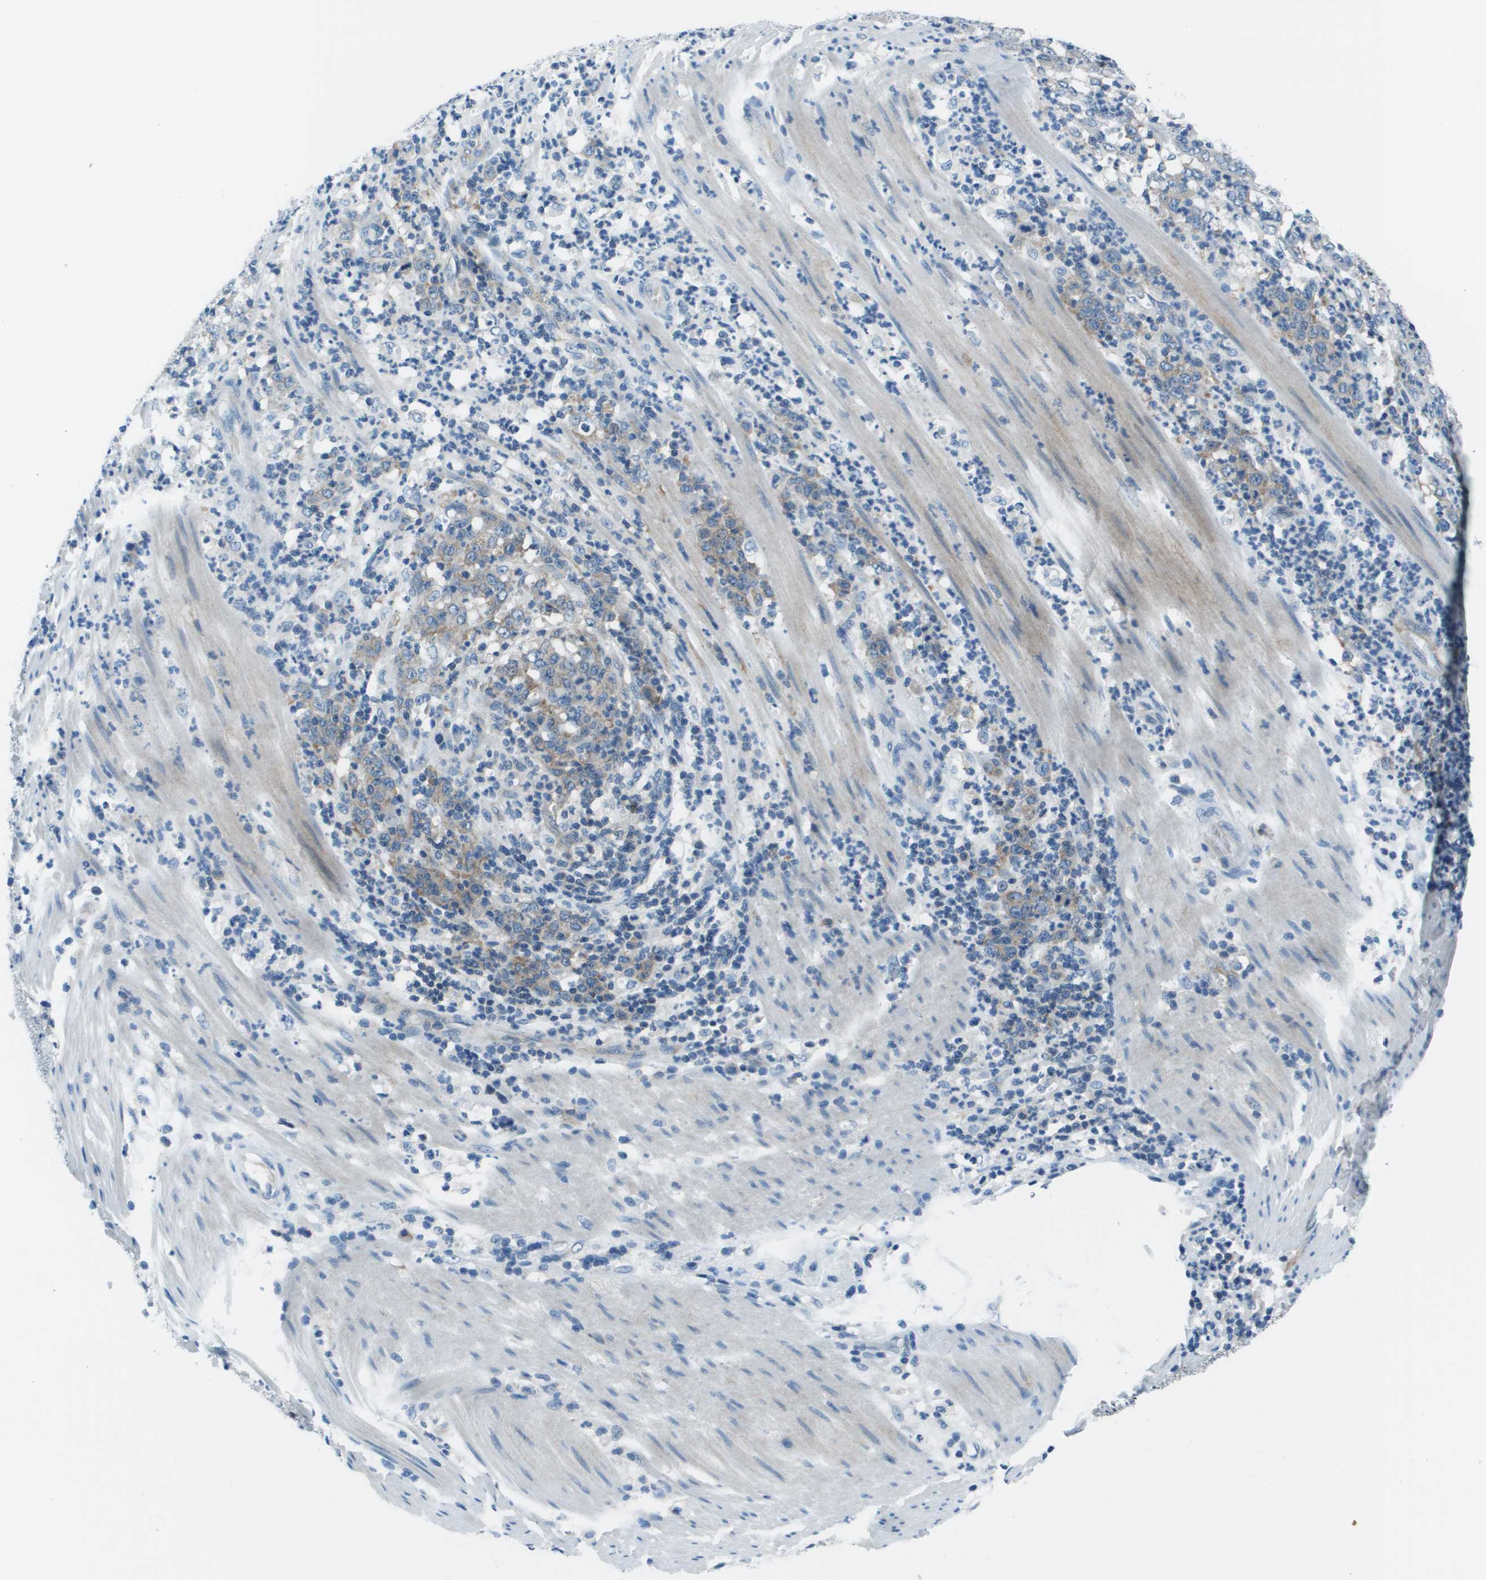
{"staining": {"intensity": "negative", "quantity": "none", "location": "none"}, "tissue": "stomach cancer", "cell_type": "Tumor cells", "image_type": "cancer", "snomed": [{"axis": "morphology", "description": "Adenocarcinoma, NOS"}, {"axis": "topography", "description": "Stomach, lower"}], "caption": "Micrograph shows no significant protein positivity in tumor cells of stomach cancer.", "gene": "STIP1", "patient": {"sex": "female", "age": 71}}